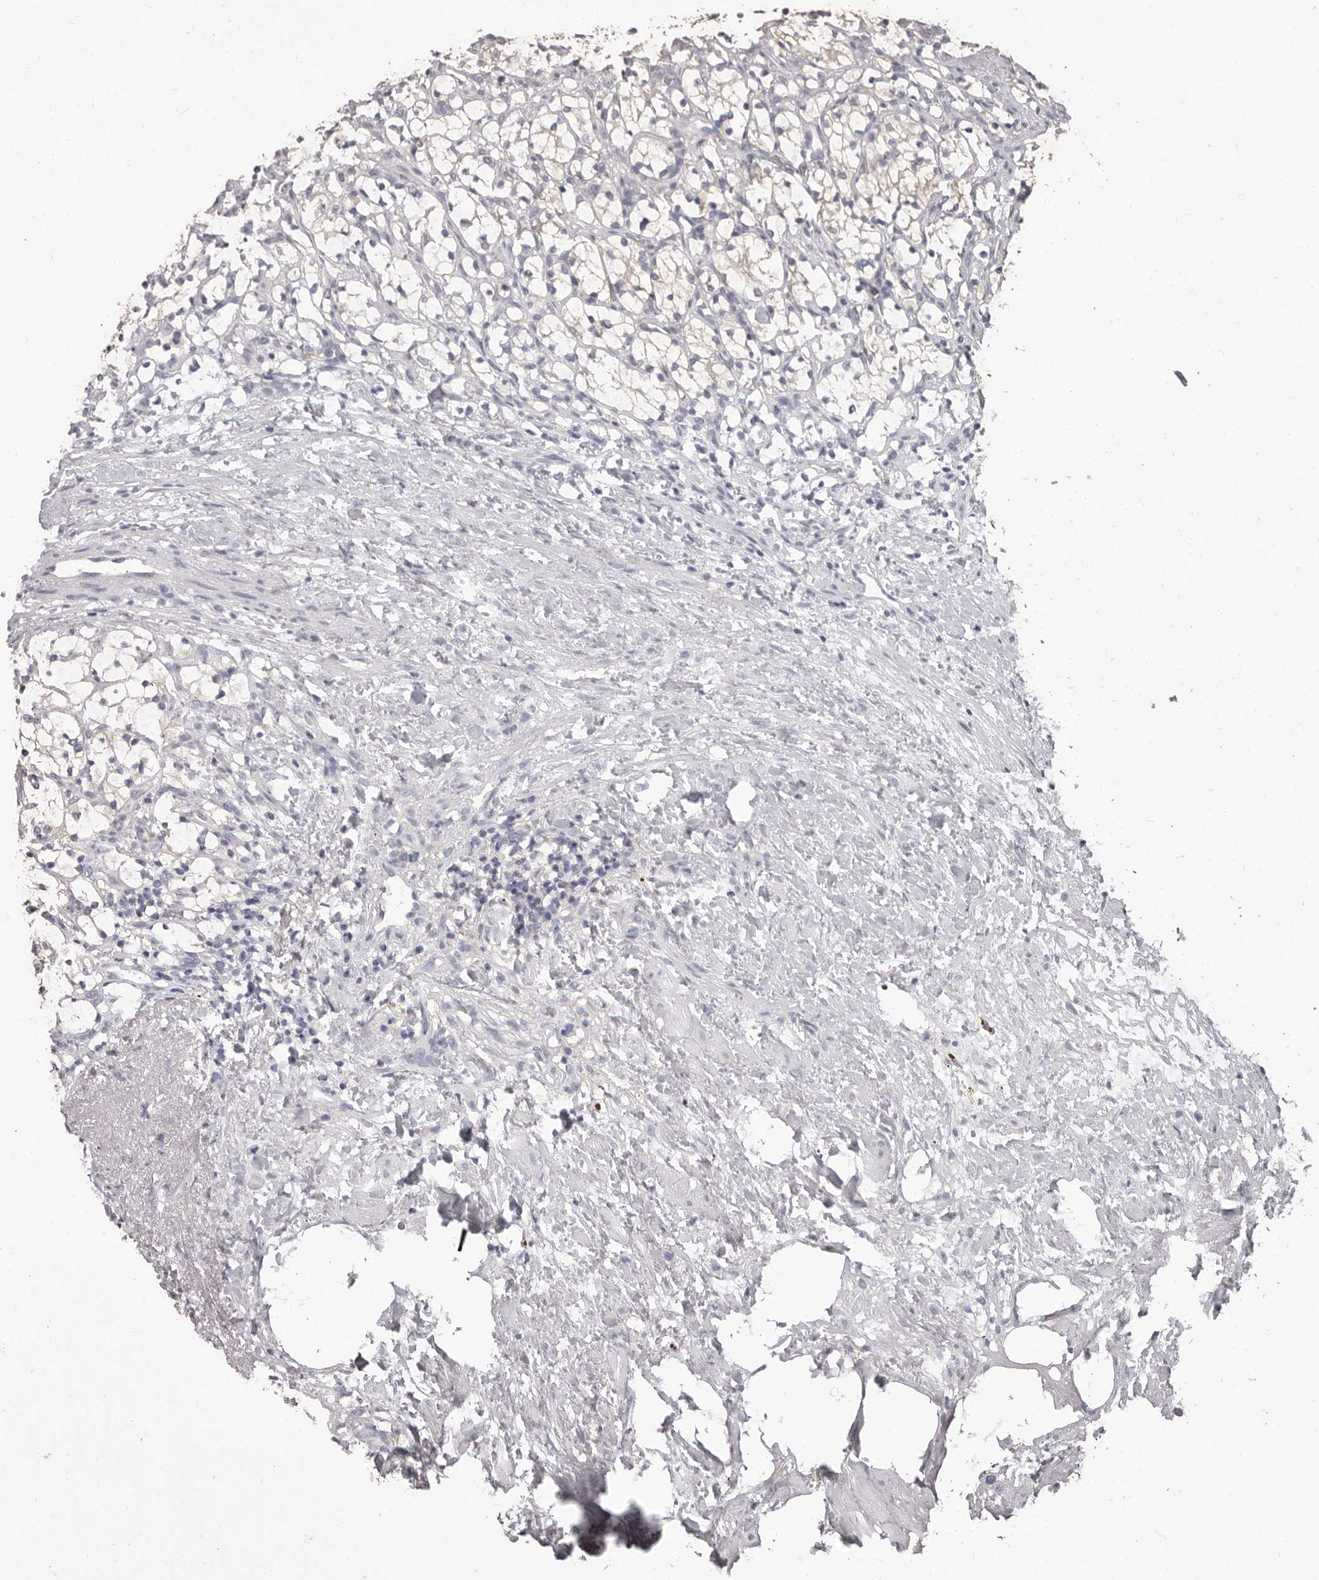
{"staining": {"intensity": "negative", "quantity": "none", "location": "none"}, "tissue": "renal cancer", "cell_type": "Tumor cells", "image_type": "cancer", "snomed": [{"axis": "morphology", "description": "Adenocarcinoma, NOS"}, {"axis": "topography", "description": "Kidney"}], "caption": "This is an IHC photomicrograph of renal cancer (adenocarcinoma). There is no staining in tumor cells.", "gene": "APEH", "patient": {"sex": "female", "age": 69}}